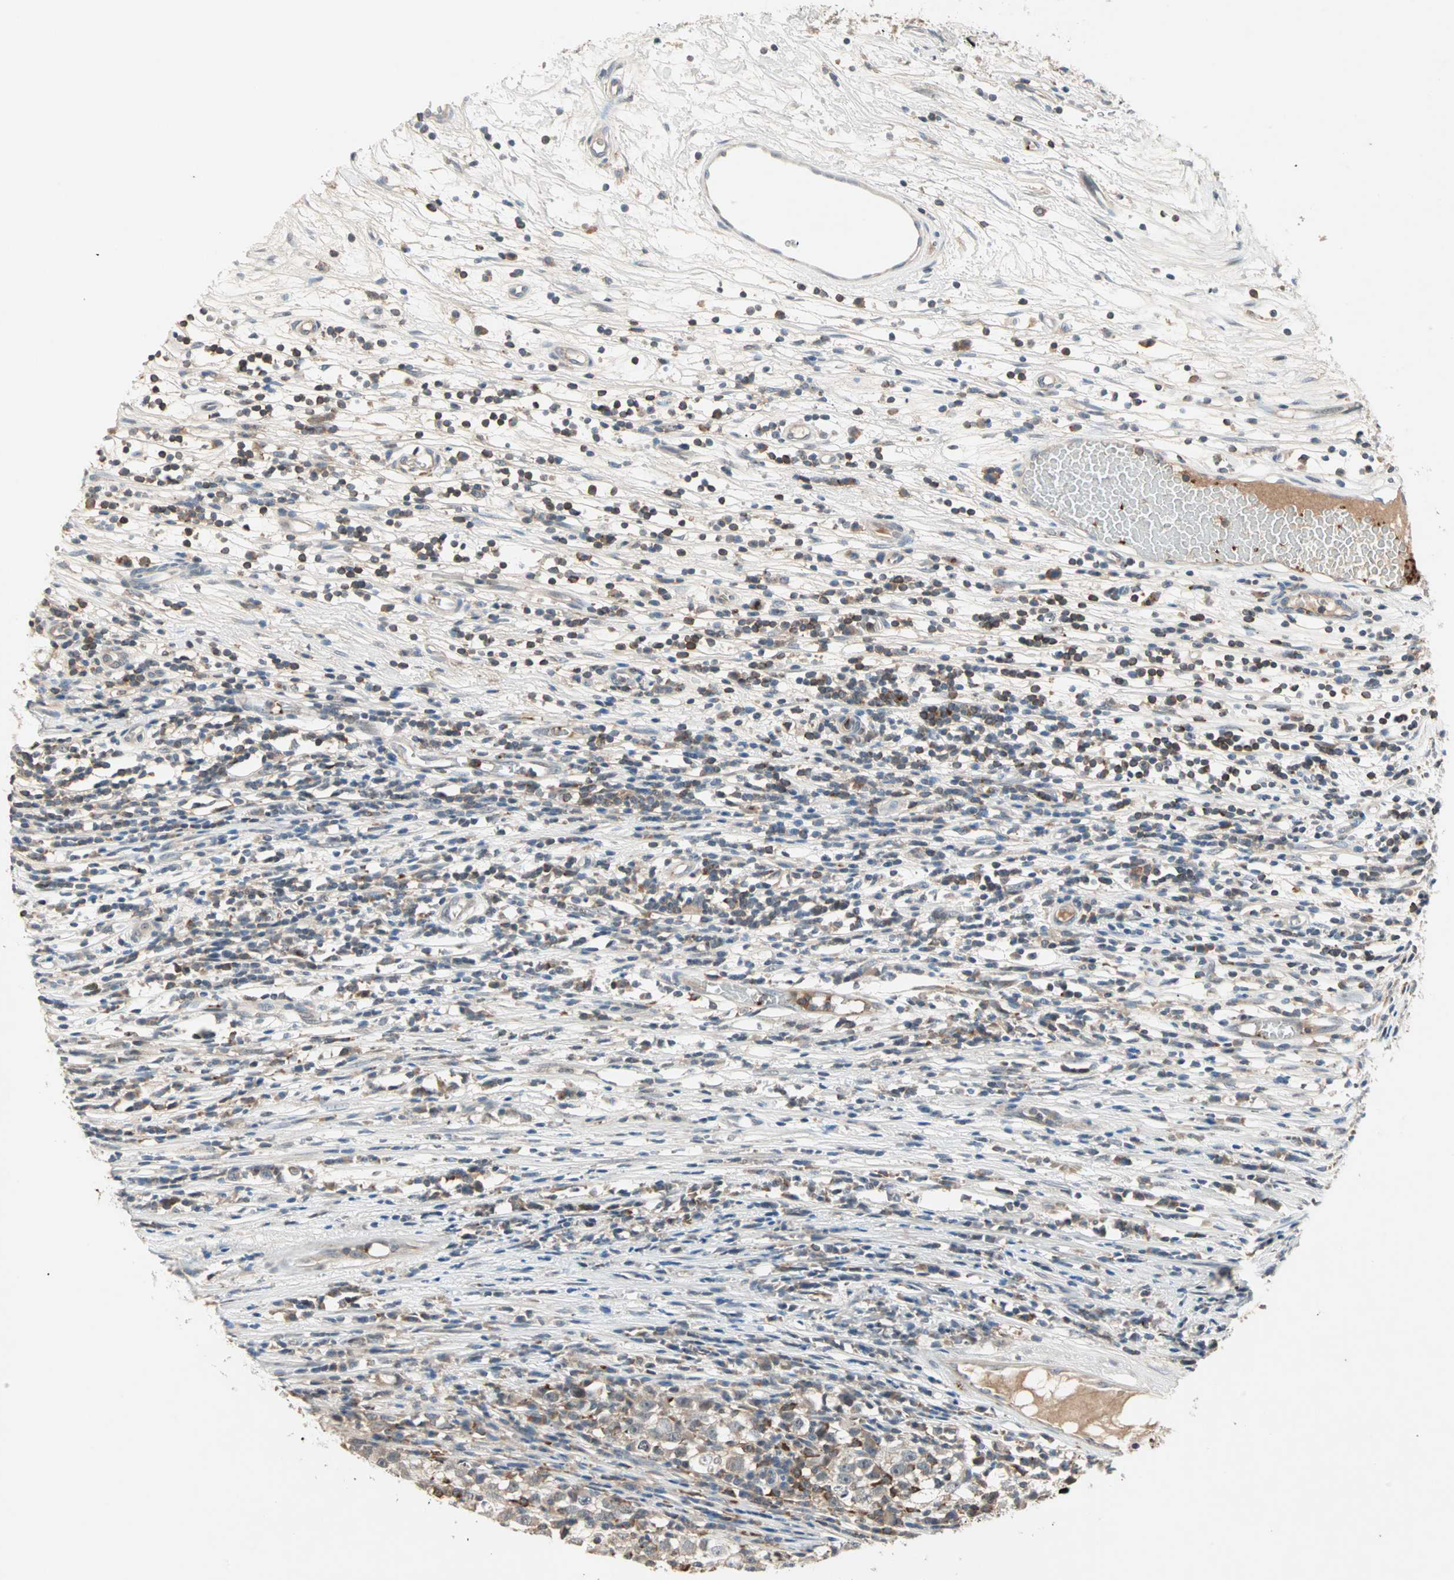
{"staining": {"intensity": "weak", "quantity": "25%-75%", "location": "cytoplasmic/membranous"}, "tissue": "testis cancer", "cell_type": "Tumor cells", "image_type": "cancer", "snomed": [{"axis": "morphology", "description": "Seminoma, NOS"}, {"axis": "topography", "description": "Testis"}], "caption": "Immunohistochemical staining of seminoma (testis) displays low levels of weak cytoplasmic/membranous positivity in approximately 25%-75% of tumor cells.", "gene": "PROS1", "patient": {"sex": "male", "age": 65}}